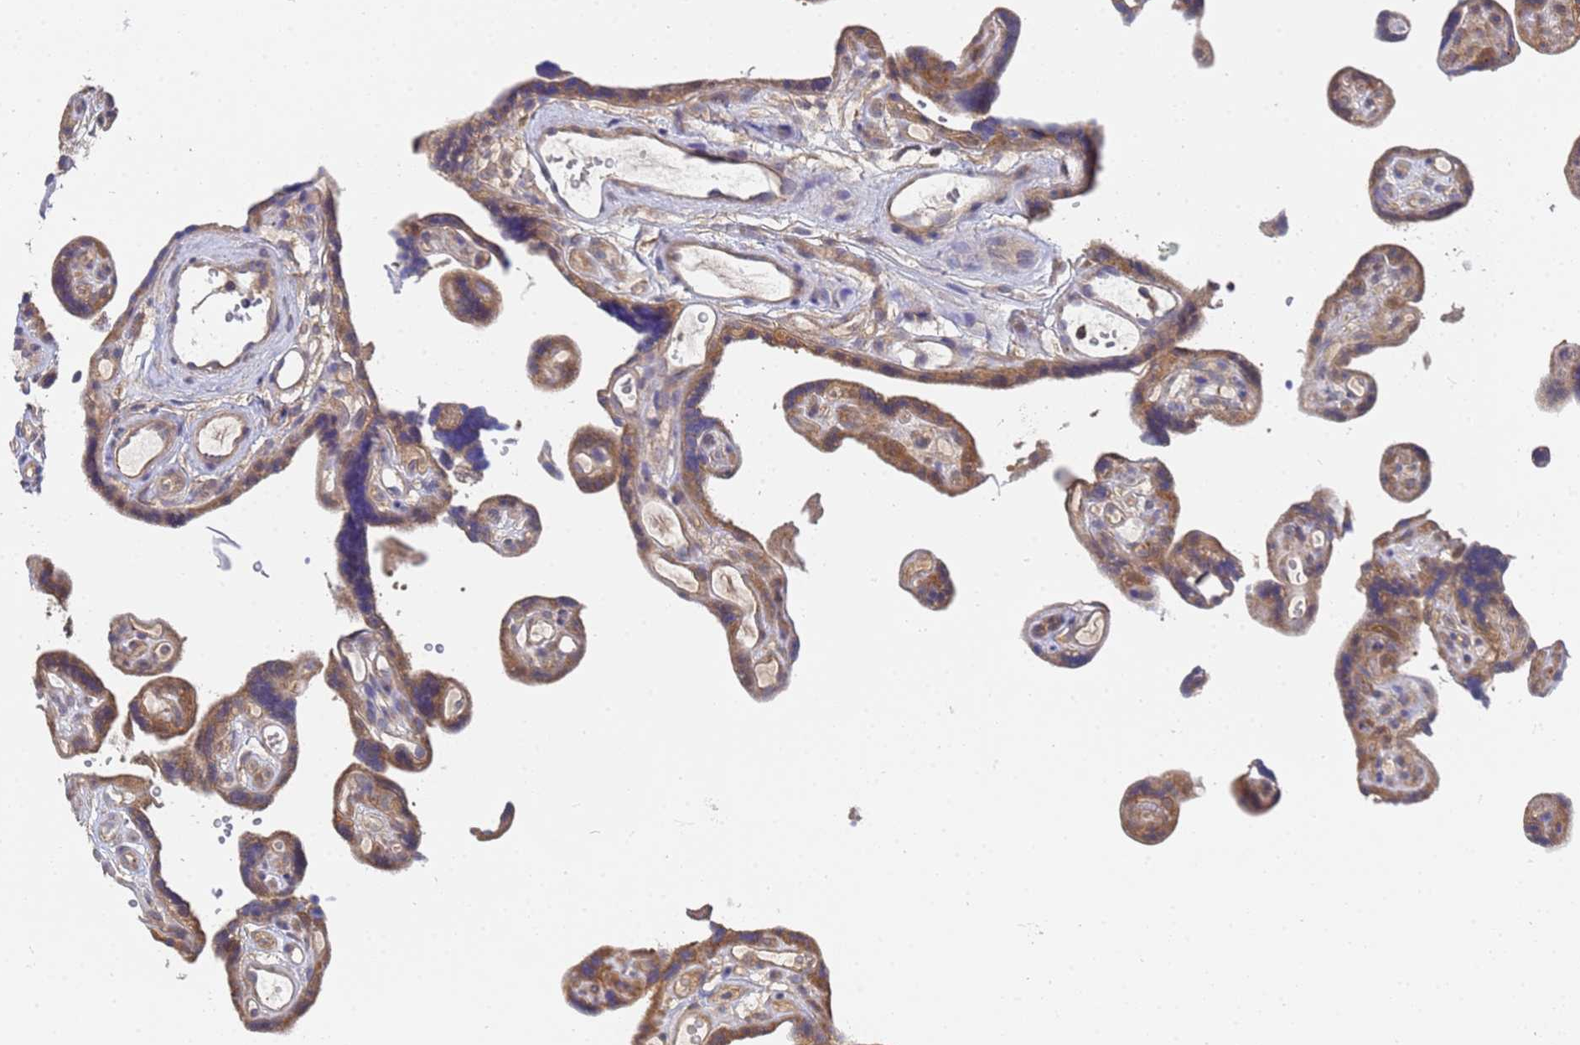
{"staining": {"intensity": "moderate", "quantity": ">75%", "location": "cytoplasmic/membranous"}, "tissue": "placenta", "cell_type": "Decidual cells", "image_type": "normal", "snomed": [{"axis": "morphology", "description": "Normal tissue, NOS"}, {"axis": "topography", "description": "Placenta"}], "caption": "The image reveals immunohistochemical staining of normal placenta. There is moderate cytoplasmic/membranous expression is identified in approximately >75% of decidual cells. (brown staining indicates protein expression, while blue staining denotes nuclei).", "gene": "ALS2CL", "patient": {"sex": "female", "age": 30}}